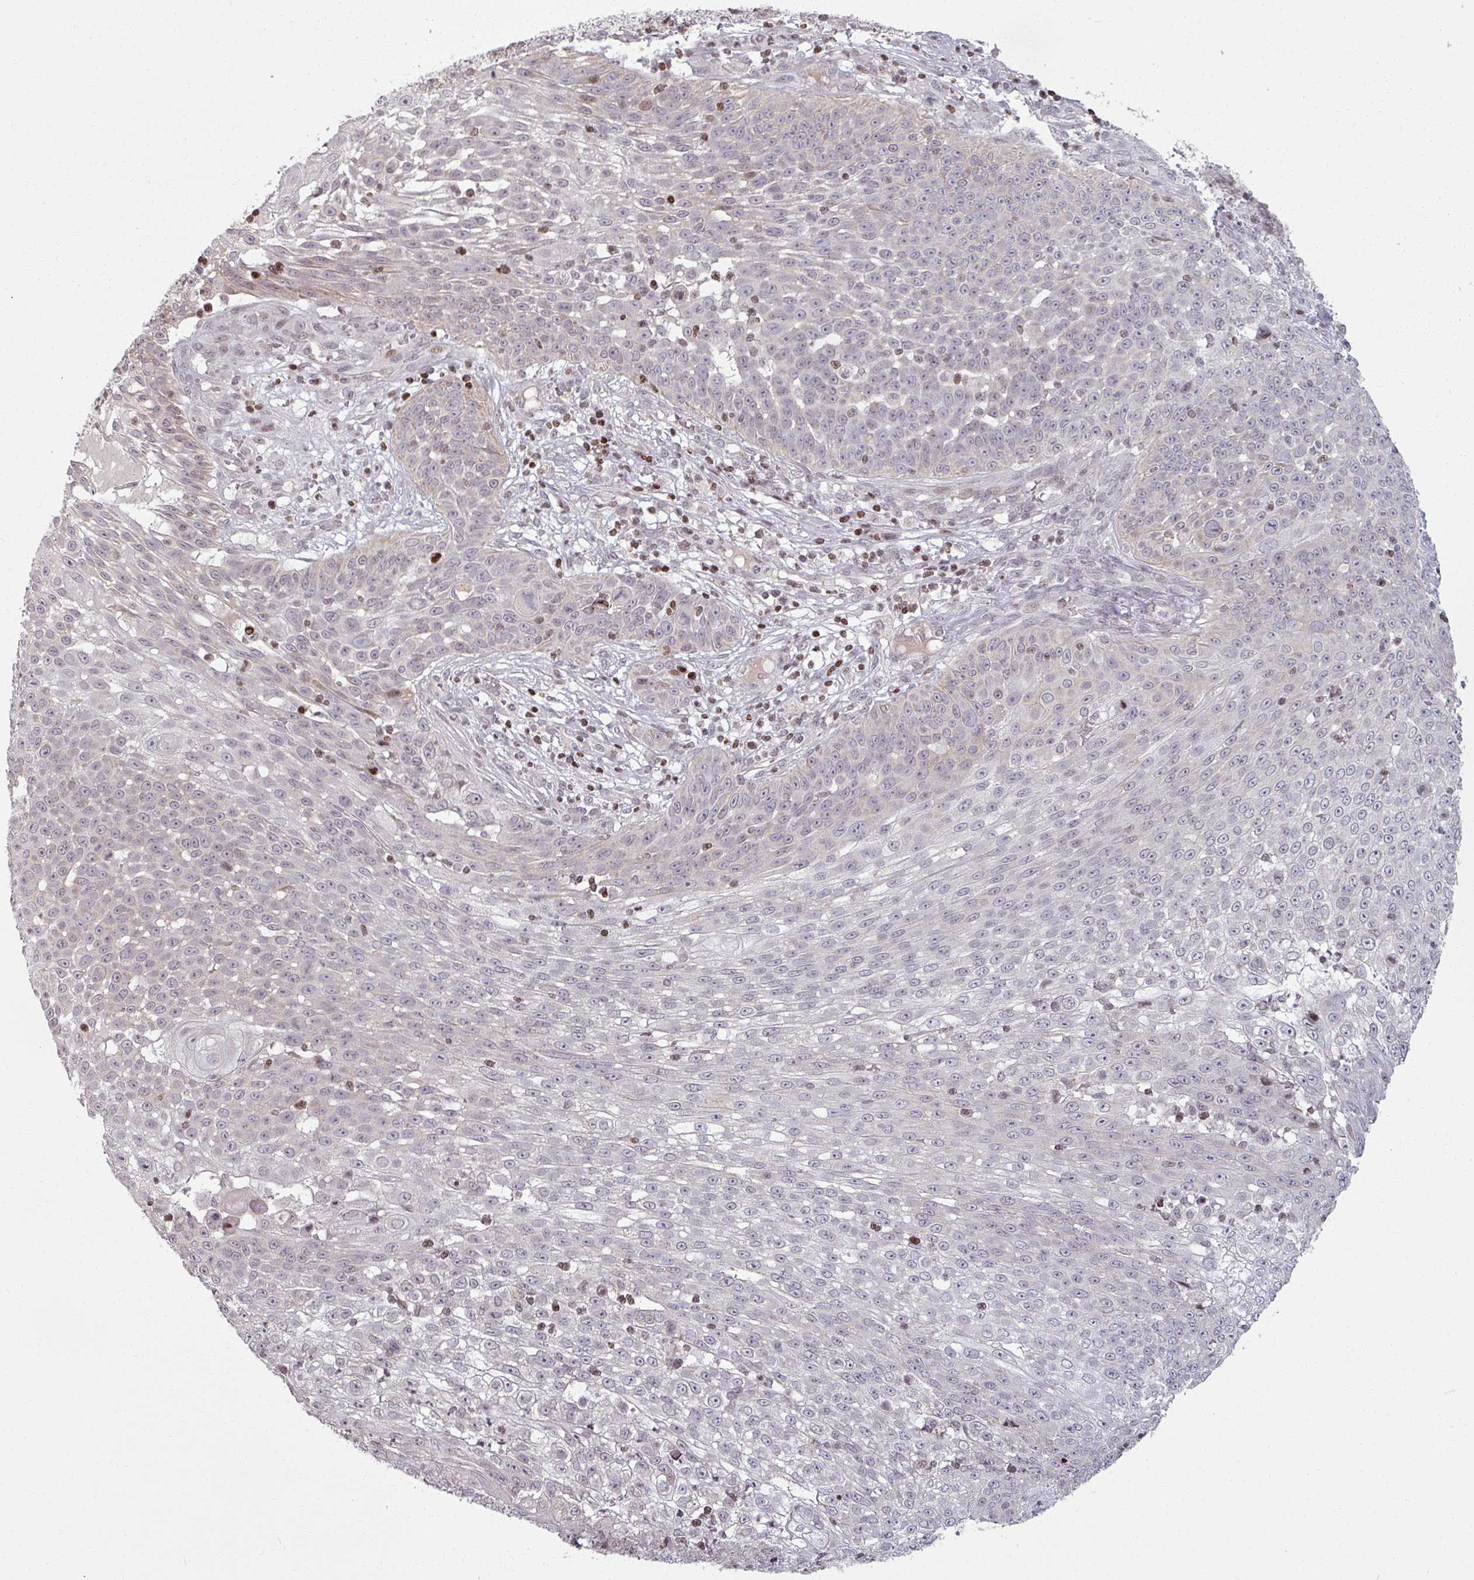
{"staining": {"intensity": "negative", "quantity": "none", "location": "none"}, "tissue": "skin cancer", "cell_type": "Tumor cells", "image_type": "cancer", "snomed": [{"axis": "morphology", "description": "Squamous cell carcinoma, NOS"}, {"axis": "topography", "description": "Skin"}], "caption": "A high-resolution image shows IHC staining of skin squamous cell carcinoma, which shows no significant positivity in tumor cells.", "gene": "NCOR1", "patient": {"sex": "male", "age": 24}}